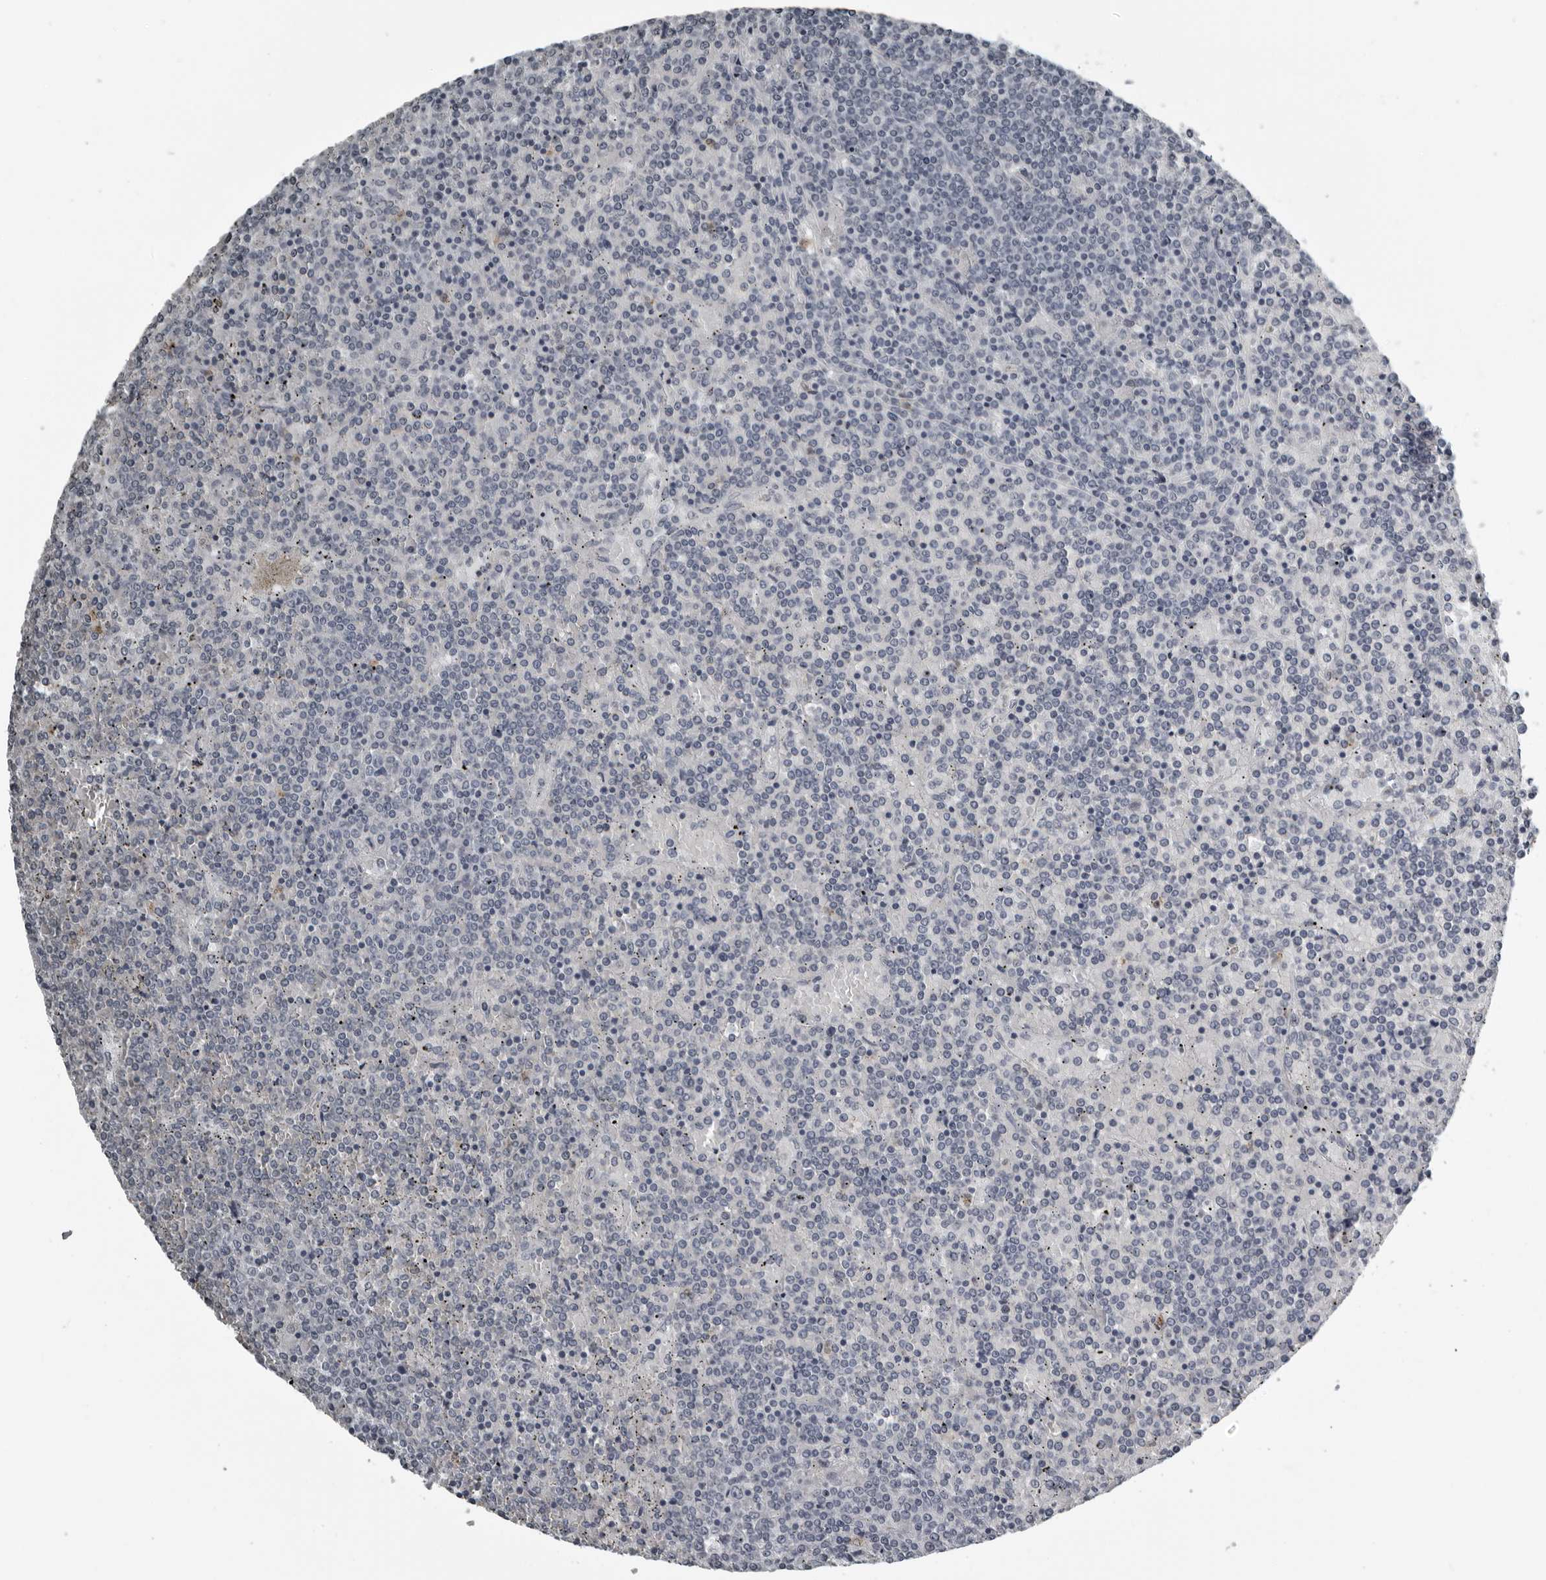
{"staining": {"intensity": "negative", "quantity": "none", "location": "none"}, "tissue": "lymphoma", "cell_type": "Tumor cells", "image_type": "cancer", "snomed": [{"axis": "morphology", "description": "Malignant lymphoma, non-Hodgkin's type, Low grade"}, {"axis": "topography", "description": "Spleen"}], "caption": "Immunohistochemical staining of low-grade malignant lymphoma, non-Hodgkin's type reveals no significant positivity in tumor cells. (DAB IHC with hematoxylin counter stain).", "gene": "RTCA", "patient": {"sex": "female", "age": 19}}